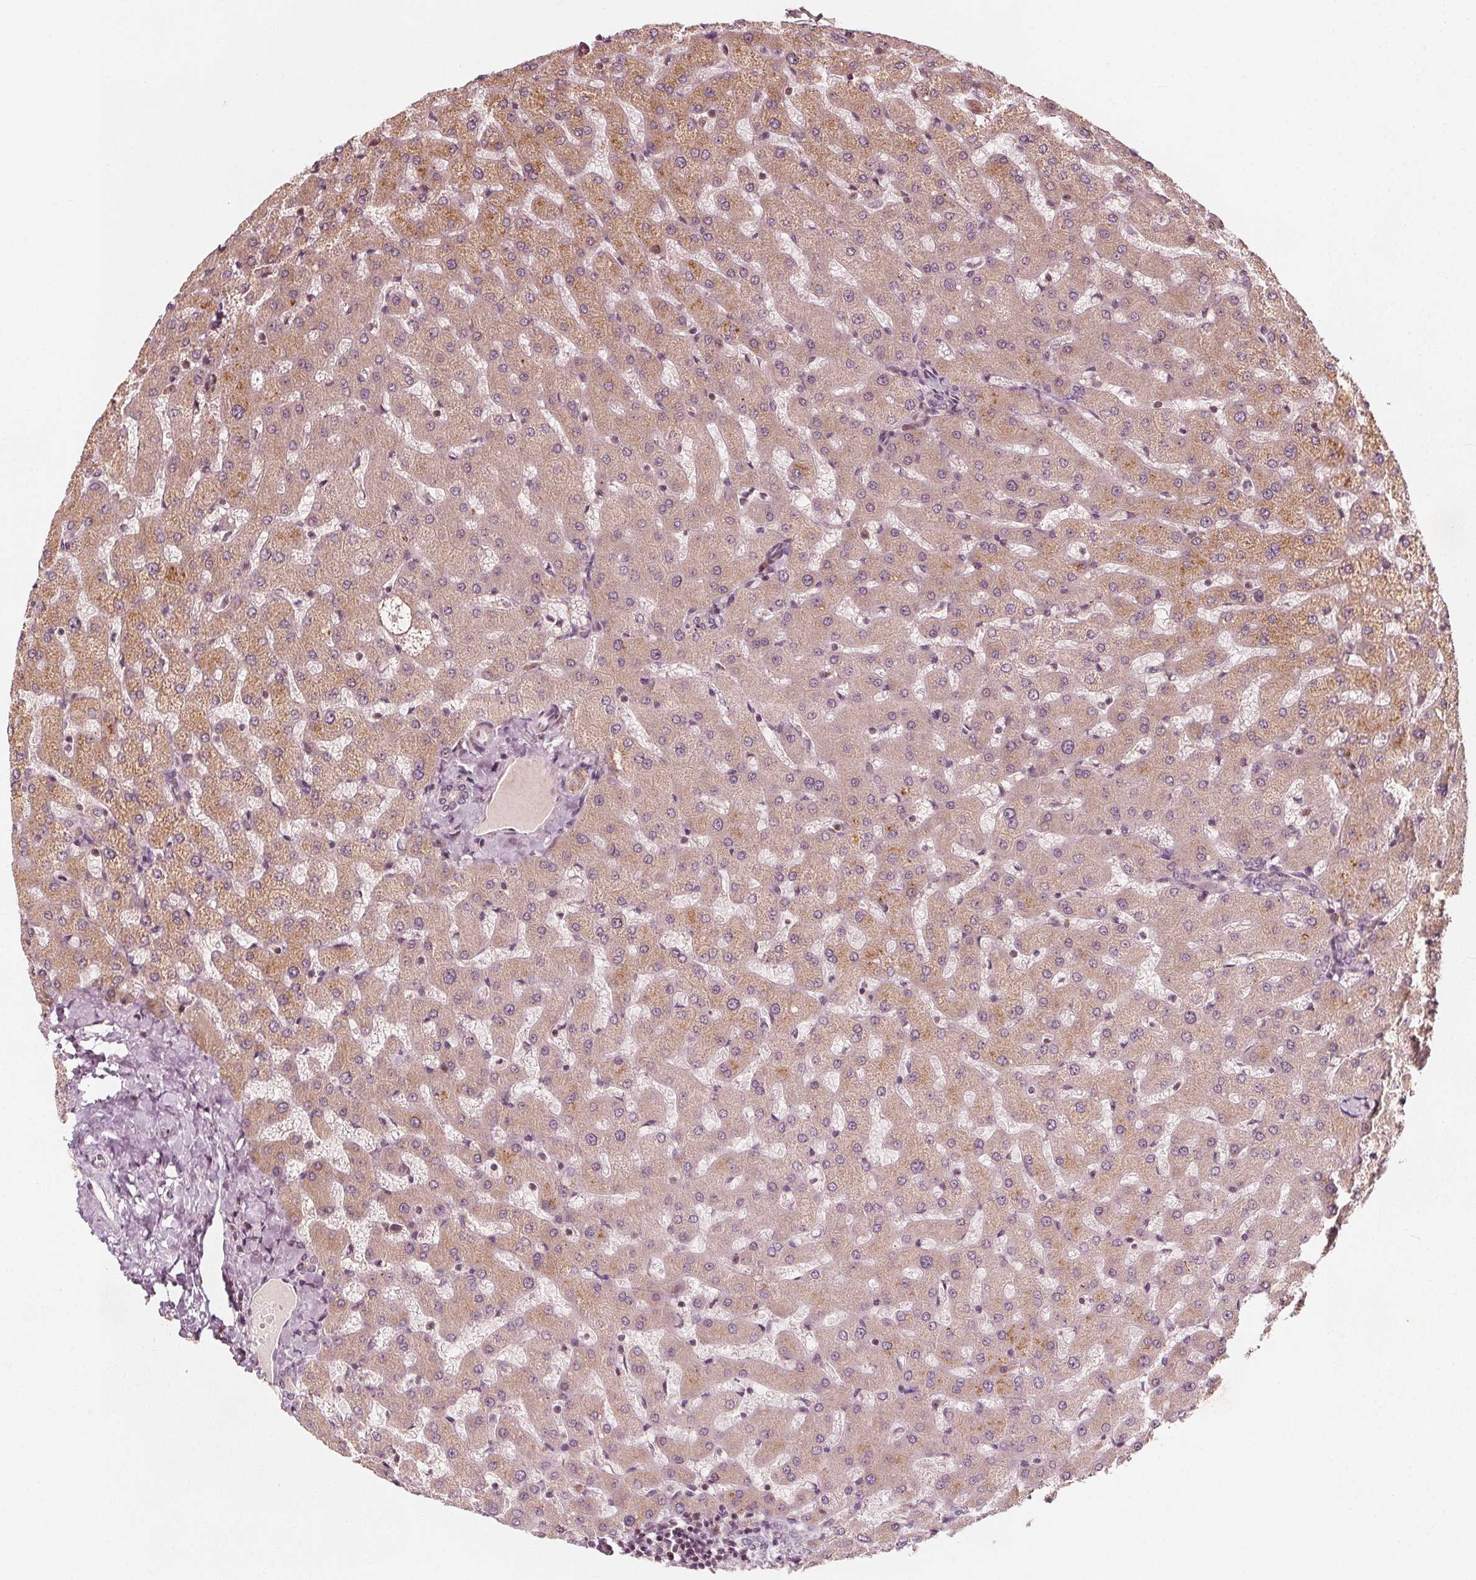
{"staining": {"intensity": "negative", "quantity": "none", "location": "none"}, "tissue": "liver", "cell_type": "Cholangiocytes", "image_type": "normal", "snomed": [{"axis": "morphology", "description": "Normal tissue, NOS"}, {"axis": "topography", "description": "Liver"}], "caption": "Immunohistochemistry (IHC) of normal liver reveals no positivity in cholangiocytes. (Stains: DAB (3,3'-diaminobenzidine) immunohistochemistry with hematoxylin counter stain, Microscopy: brightfield microscopy at high magnification).", "gene": "AIP", "patient": {"sex": "female", "age": 50}}